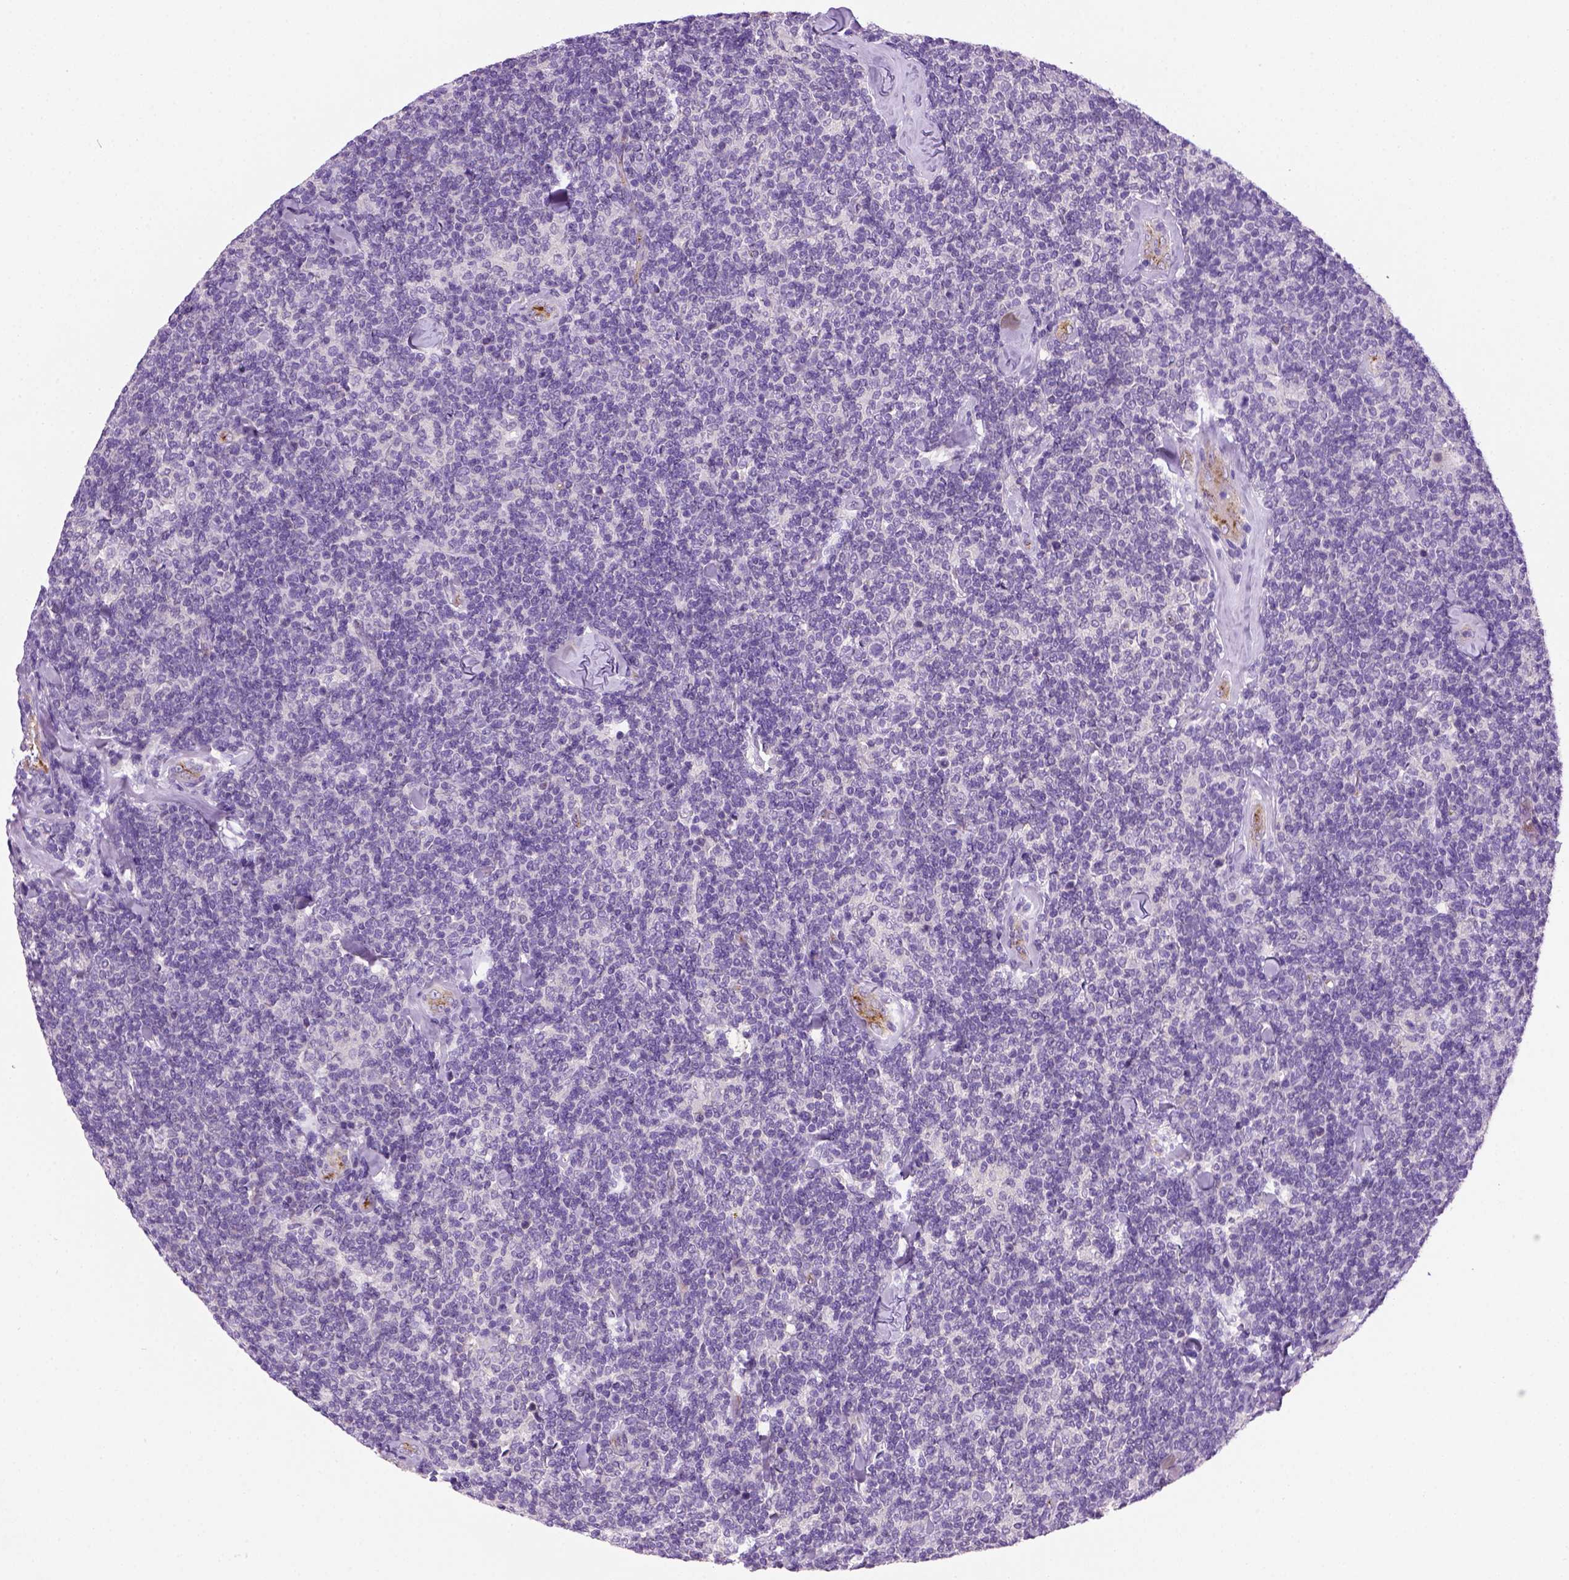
{"staining": {"intensity": "negative", "quantity": "none", "location": "none"}, "tissue": "lymphoma", "cell_type": "Tumor cells", "image_type": "cancer", "snomed": [{"axis": "morphology", "description": "Malignant lymphoma, non-Hodgkin's type, Low grade"}, {"axis": "topography", "description": "Lymph node"}], "caption": "IHC of human lymphoma reveals no expression in tumor cells.", "gene": "VWF", "patient": {"sex": "female", "age": 56}}